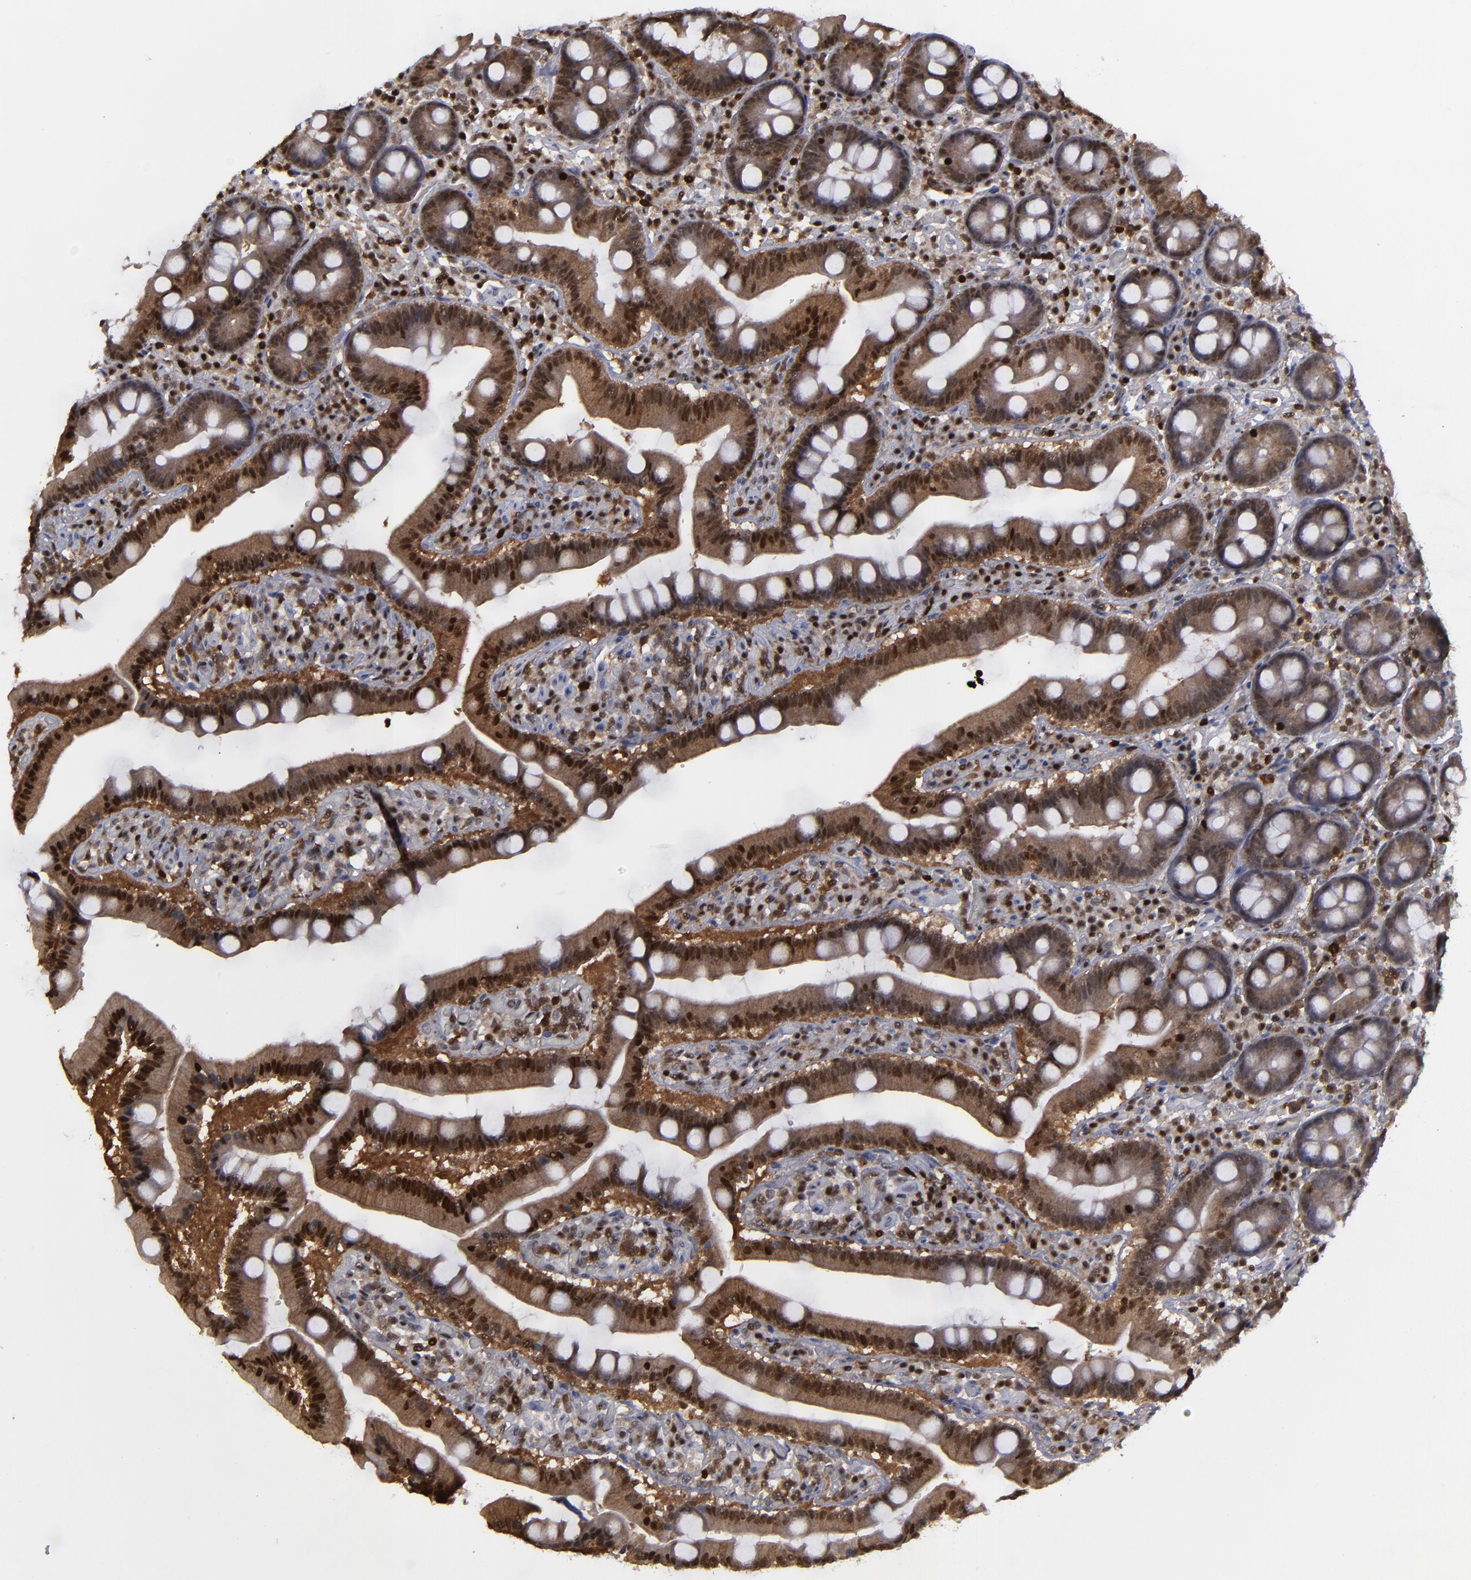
{"staining": {"intensity": "moderate", "quantity": ">75%", "location": "cytoplasmic/membranous,nuclear"}, "tissue": "duodenum", "cell_type": "Glandular cells", "image_type": "normal", "snomed": [{"axis": "morphology", "description": "Normal tissue, NOS"}, {"axis": "topography", "description": "Duodenum"}], "caption": "Immunohistochemistry (IHC) of normal duodenum exhibits medium levels of moderate cytoplasmic/membranous,nuclear expression in about >75% of glandular cells.", "gene": "GSR", "patient": {"sex": "male", "age": 66}}